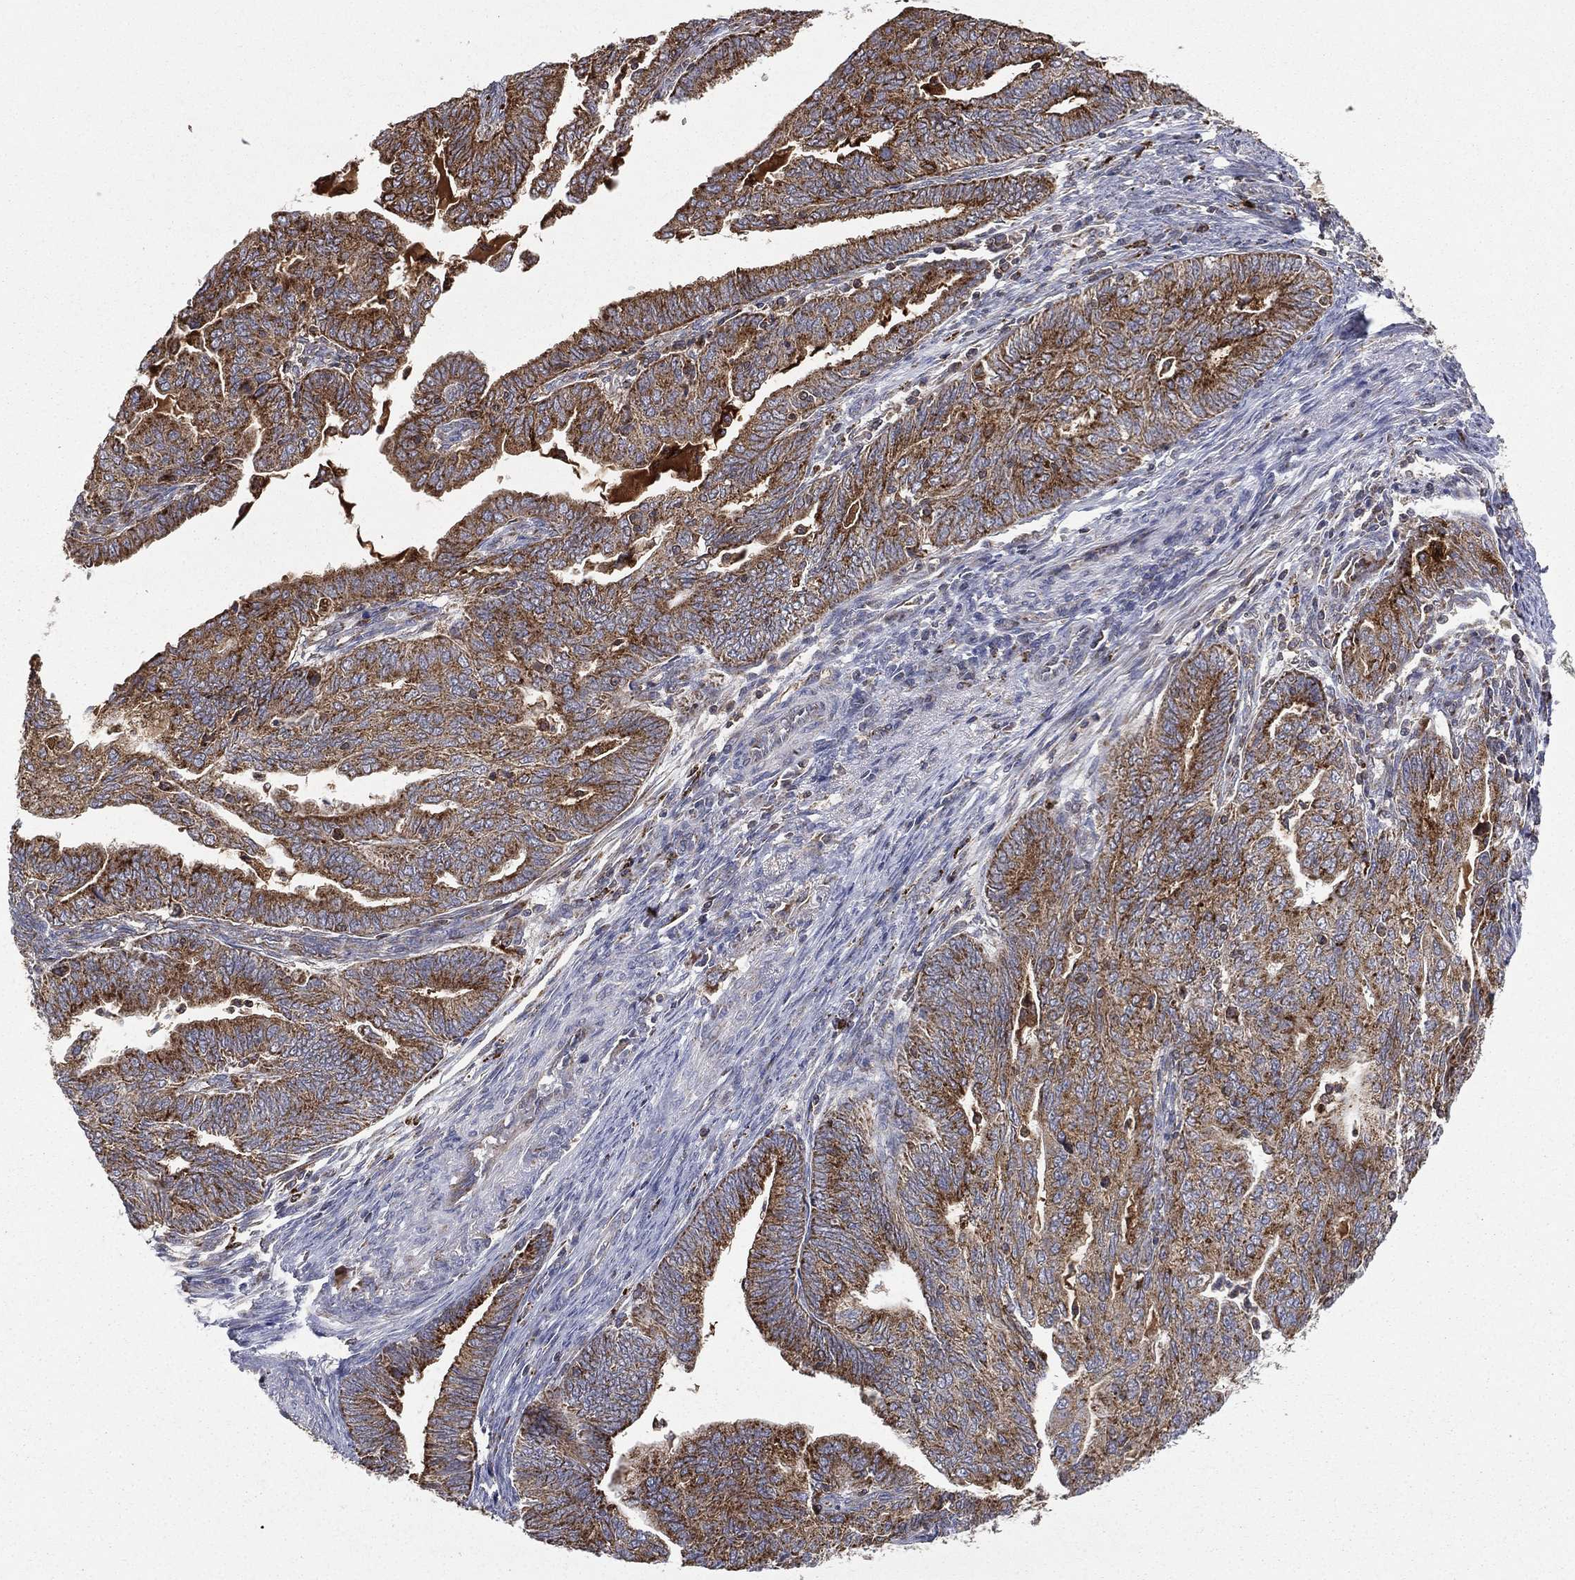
{"staining": {"intensity": "strong", "quantity": ">75%", "location": "cytoplasmic/membranous"}, "tissue": "endometrial cancer", "cell_type": "Tumor cells", "image_type": "cancer", "snomed": [{"axis": "morphology", "description": "Adenocarcinoma, NOS"}, {"axis": "topography", "description": "Endometrium"}], "caption": "High-magnification brightfield microscopy of endometrial cancer (adenocarcinoma) stained with DAB (3,3'-diaminobenzidine) (brown) and counterstained with hematoxylin (blue). tumor cells exhibit strong cytoplasmic/membranous staining is seen in approximately>75% of cells. Nuclei are stained in blue.", "gene": "RIN3", "patient": {"sex": "female", "age": 82}}